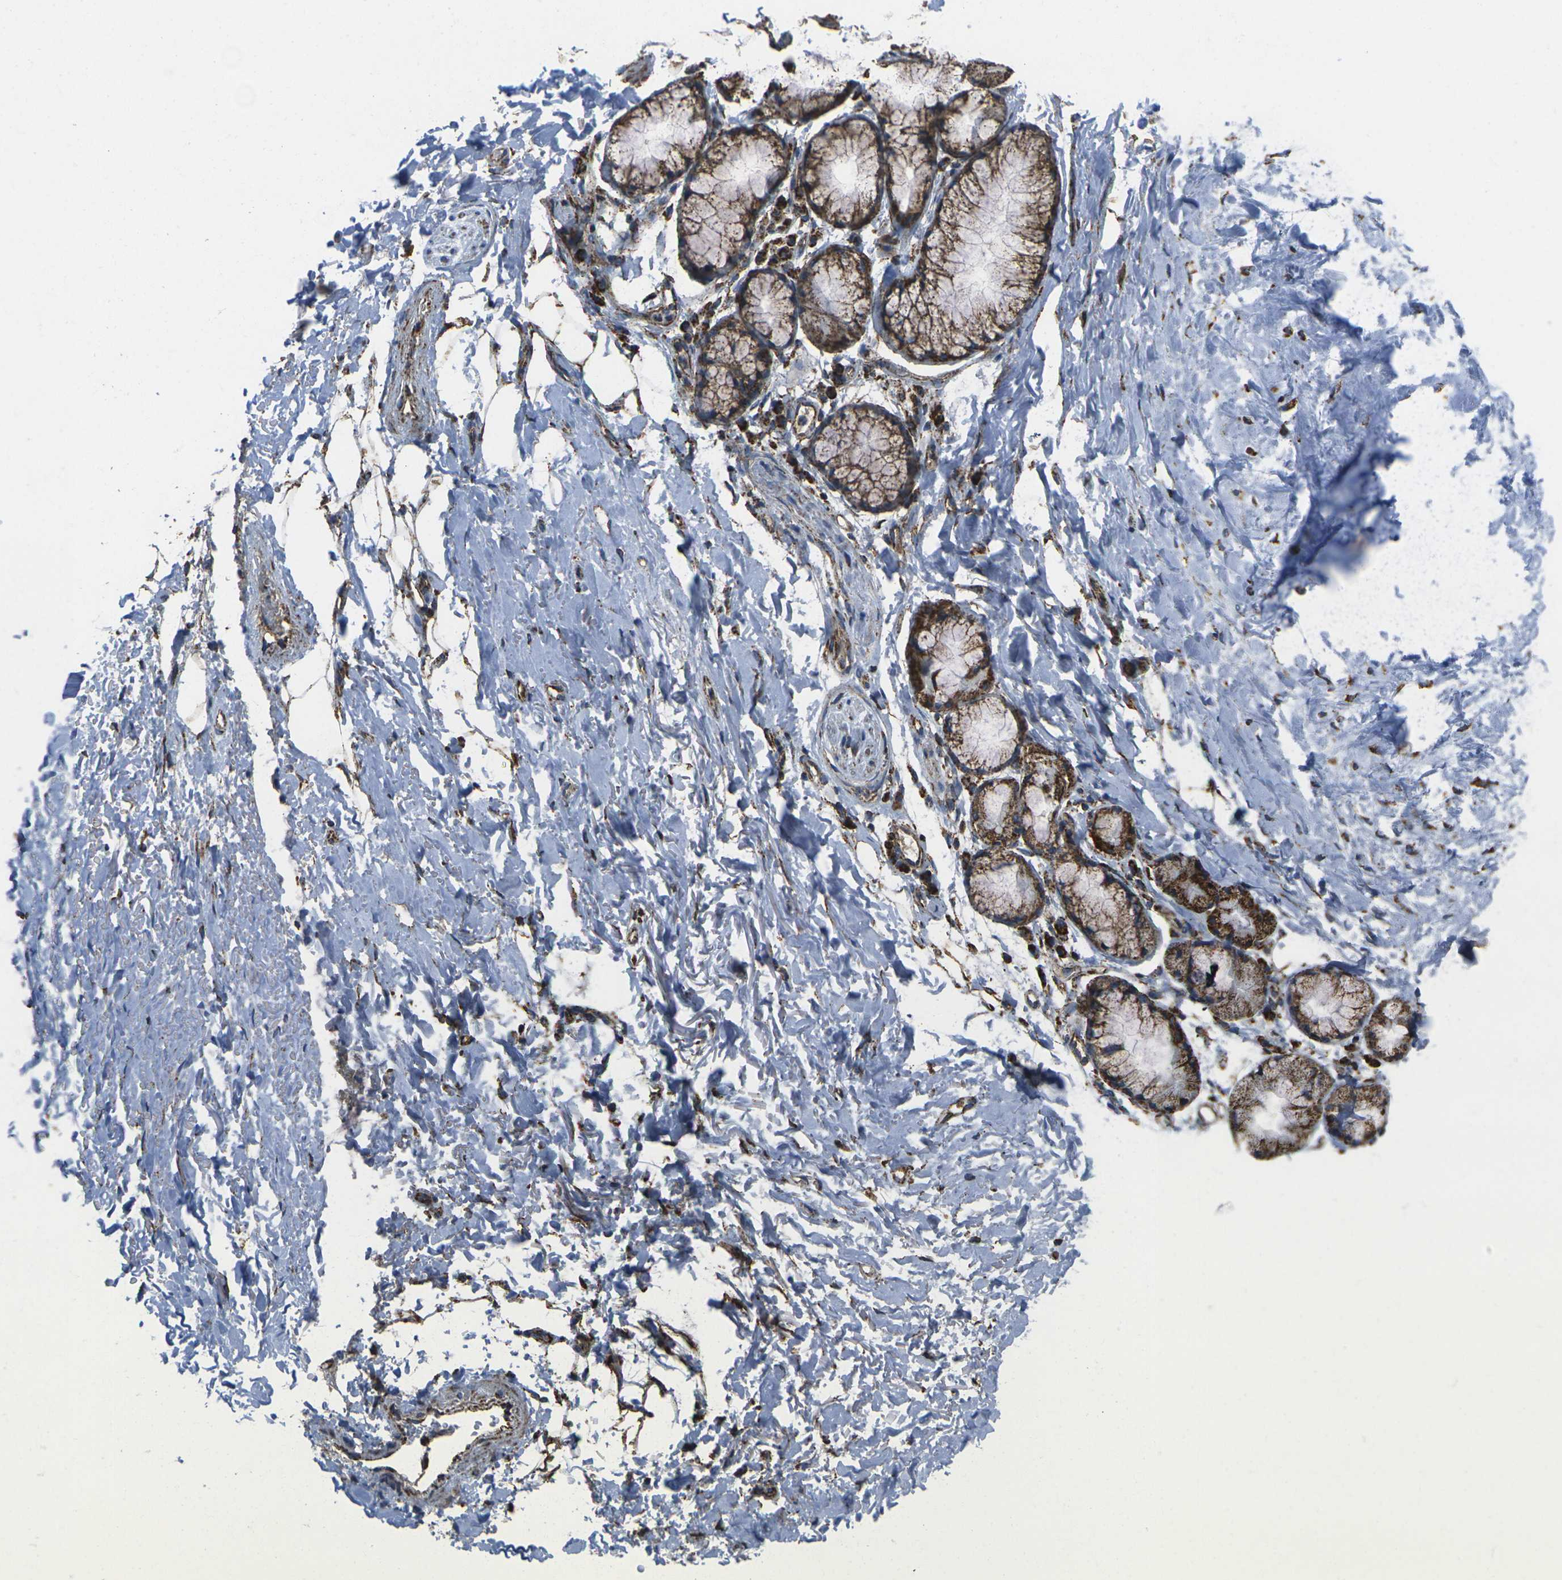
{"staining": {"intensity": "moderate", "quantity": ">75%", "location": "cytoplasmic/membranous"}, "tissue": "adipose tissue", "cell_type": "Adipocytes", "image_type": "normal", "snomed": [{"axis": "morphology", "description": "Normal tissue, NOS"}, {"axis": "topography", "description": "Cartilage tissue"}, {"axis": "topography", "description": "Bronchus"}], "caption": "A photomicrograph of adipose tissue stained for a protein displays moderate cytoplasmic/membranous brown staining in adipocytes. (Brightfield microscopy of DAB IHC at high magnification).", "gene": "KLHL5", "patient": {"sex": "female", "age": 73}}